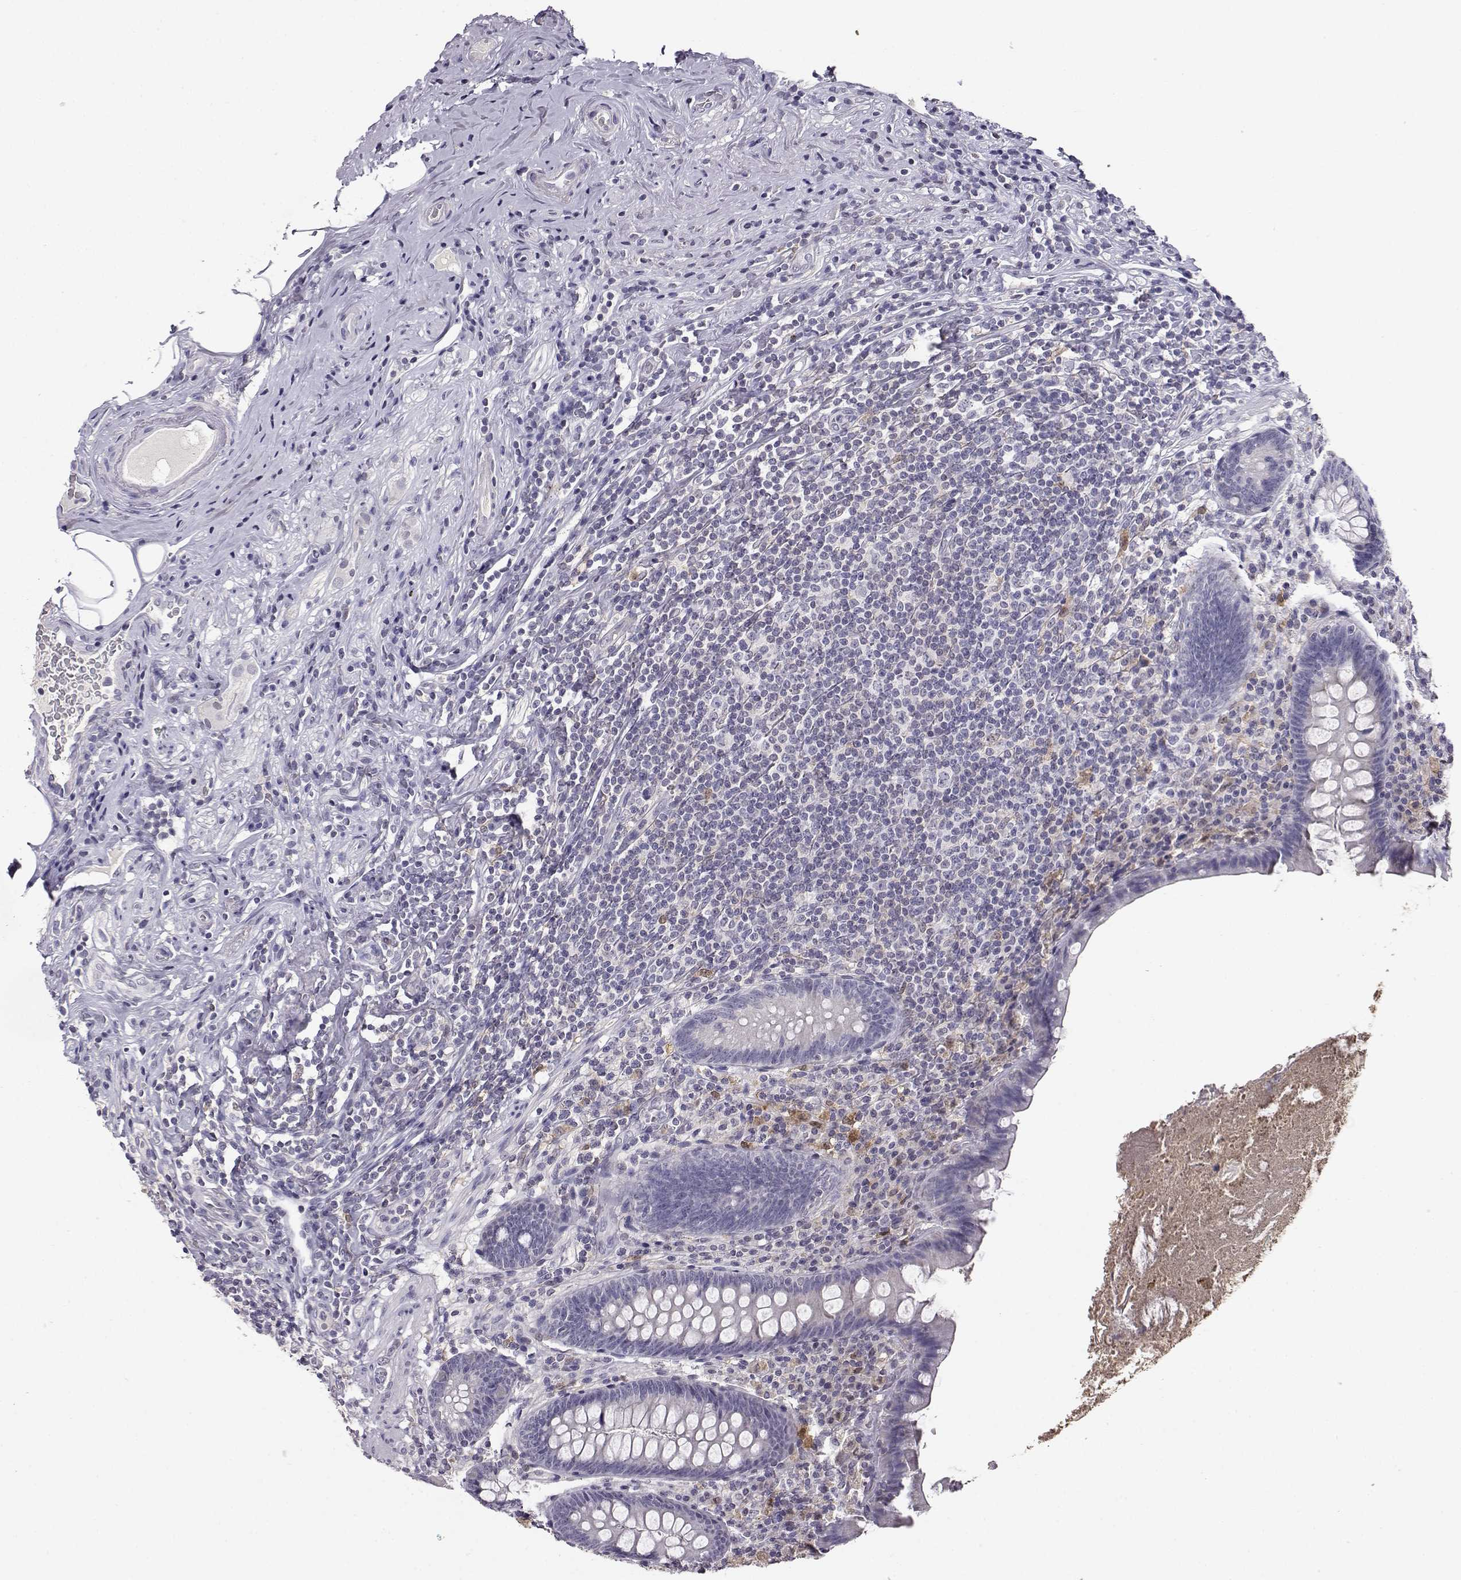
{"staining": {"intensity": "negative", "quantity": "none", "location": "none"}, "tissue": "appendix", "cell_type": "Glandular cells", "image_type": "normal", "snomed": [{"axis": "morphology", "description": "Normal tissue, NOS"}, {"axis": "topography", "description": "Appendix"}], "caption": "This is an immunohistochemistry micrograph of benign human appendix. There is no staining in glandular cells.", "gene": "AKR1B1", "patient": {"sex": "male", "age": 47}}